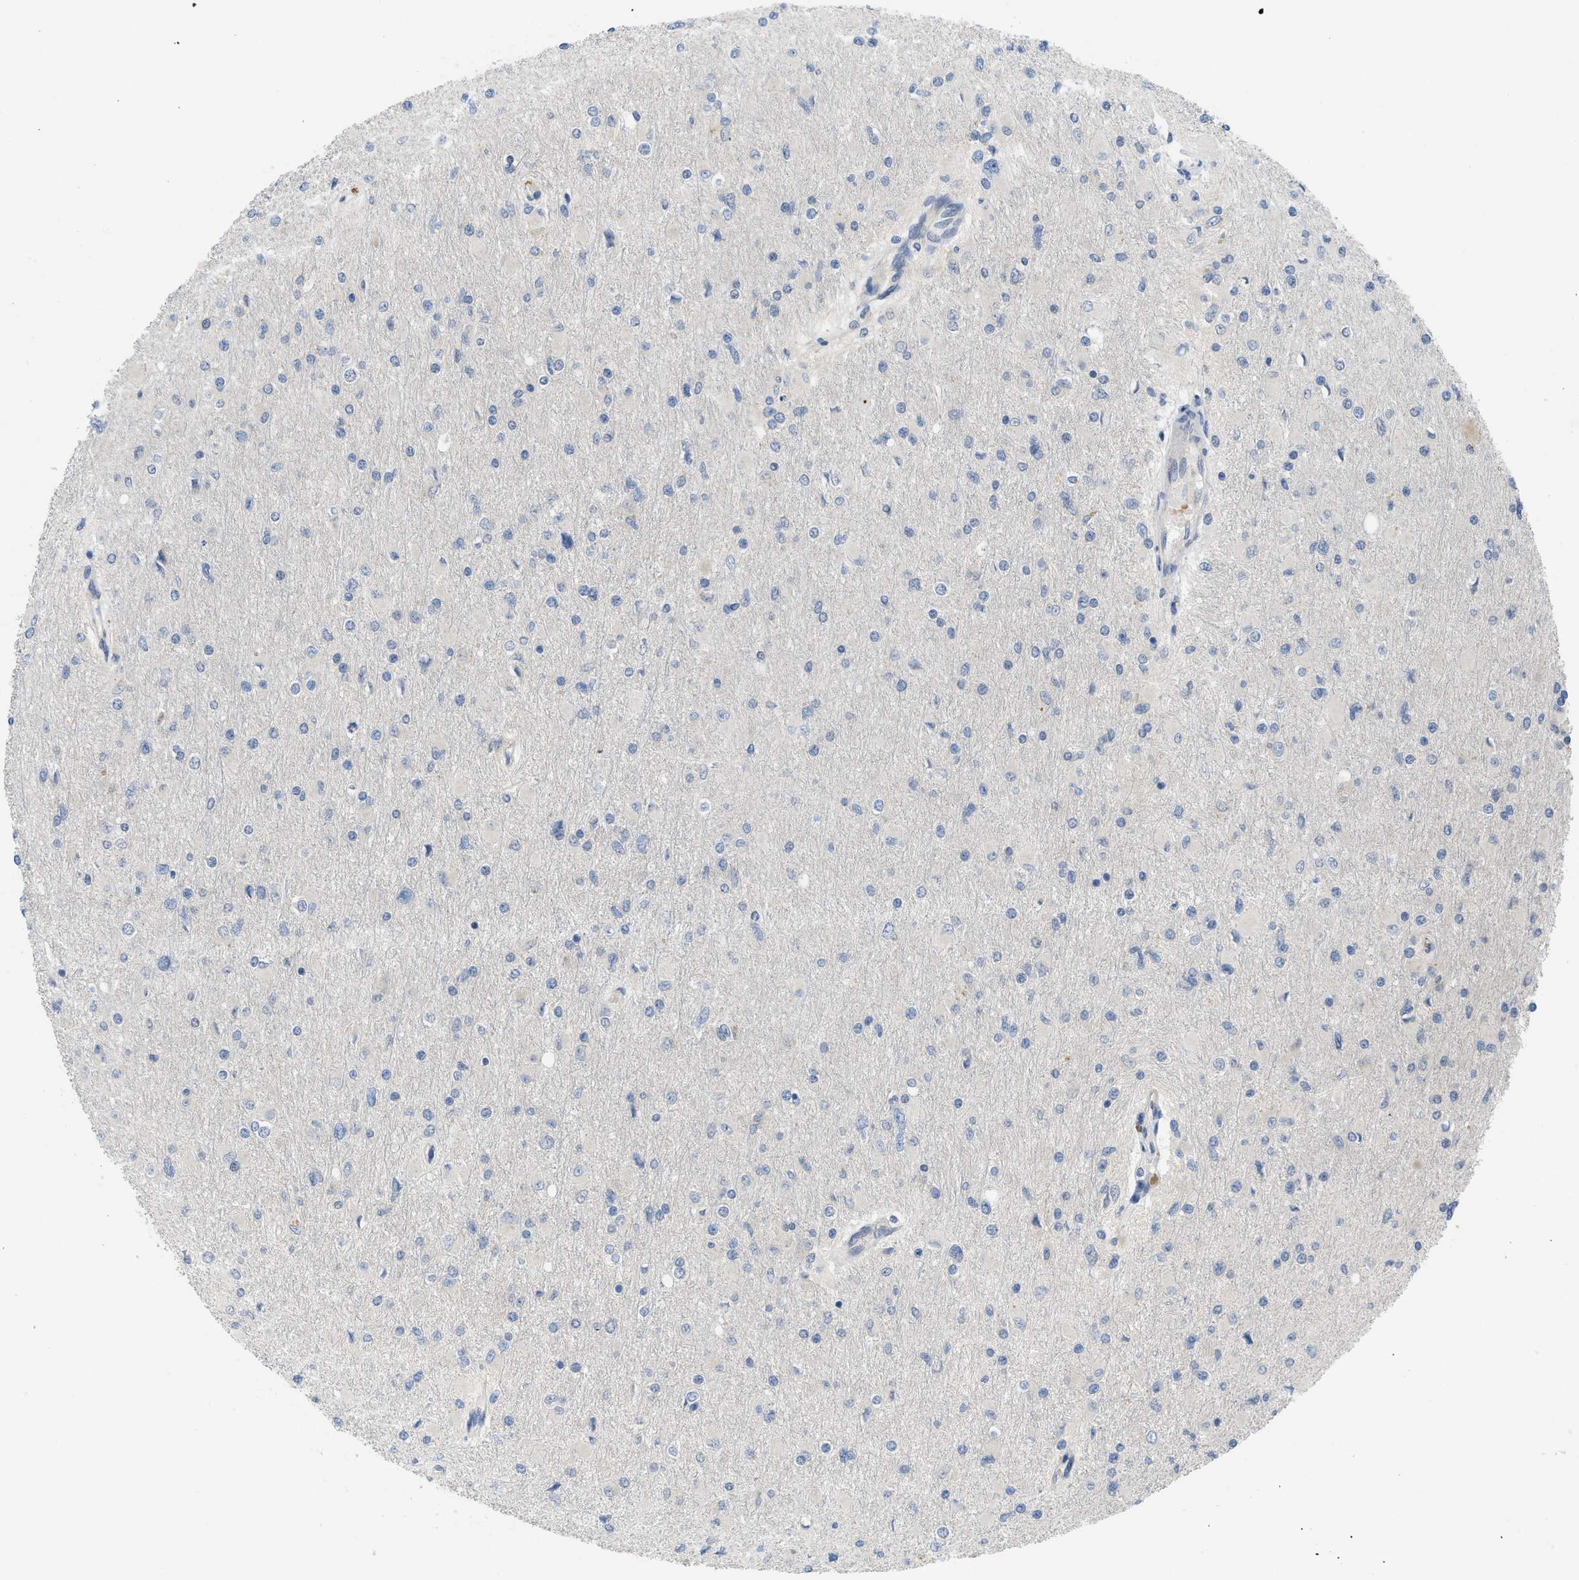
{"staining": {"intensity": "negative", "quantity": "none", "location": "none"}, "tissue": "glioma", "cell_type": "Tumor cells", "image_type": "cancer", "snomed": [{"axis": "morphology", "description": "Glioma, malignant, High grade"}, {"axis": "topography", "description": "Cerebral cortex"}], "caption": "Tumor cells are negative for protein expression in human malignant glioma (high-grade).", "gene": "TNFAIP1", "patient": {"sex": "female", "age": 36}}